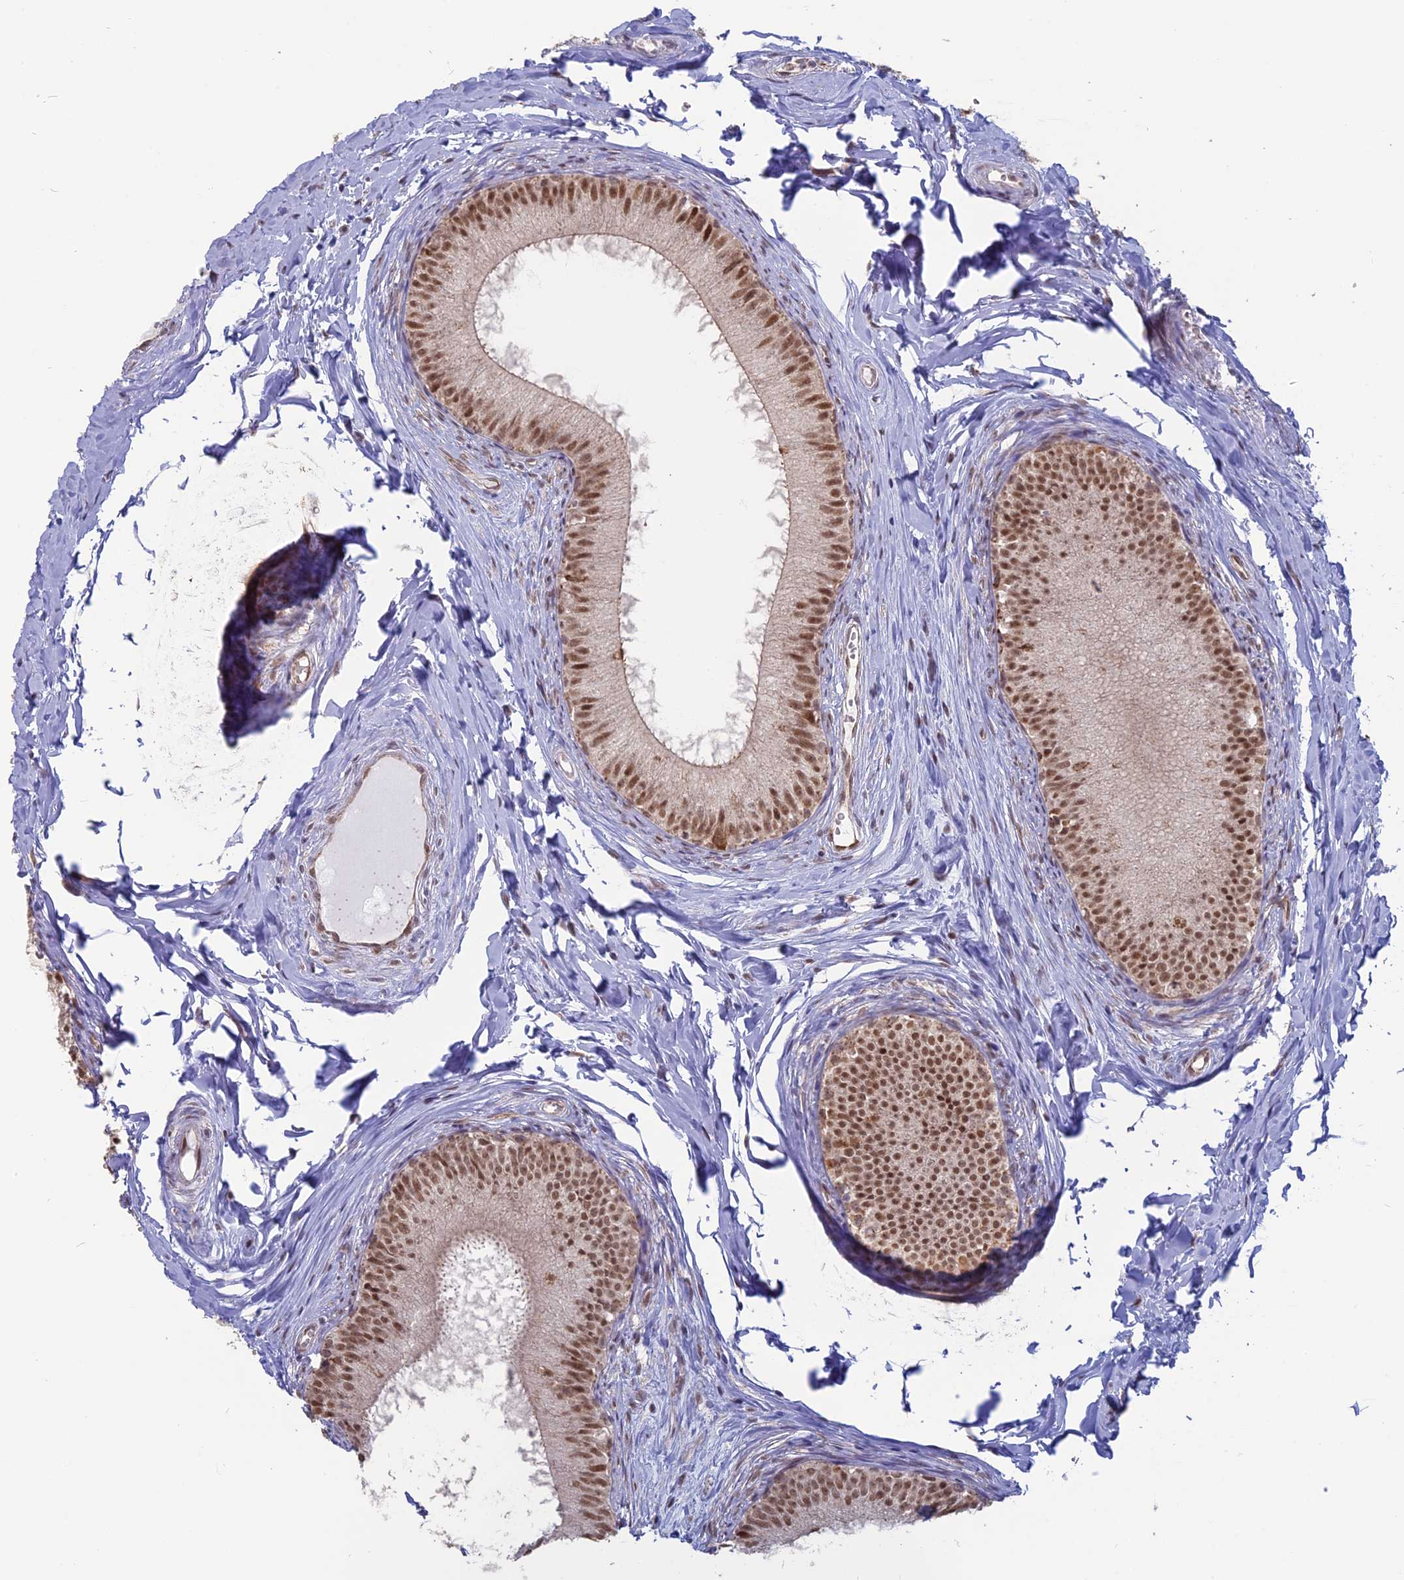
{"staining": {"intensity": "moderate", "quantity": ">75%", "location": "cytoplasmic/membranous,nuclear"}, "tissue": "epididymis", "cell_type": "Glandular cells", "image_type": "normal", "snomed": [{"axis": "morphology", "description": "Normal tissue, NOS"}, {"axis": "topography", "description": "Epididymis"}], "caption": "Brown immunohistochemical staining in normal epididymis shows moderate cytoplasmic/membranous,nuclear positivity in approximately >75% of glandular cells. (IHC, brightfield microscopy, high magnification).", "gene": "ARHGAP40", "patient": {"sex": "male", "age": 34}}